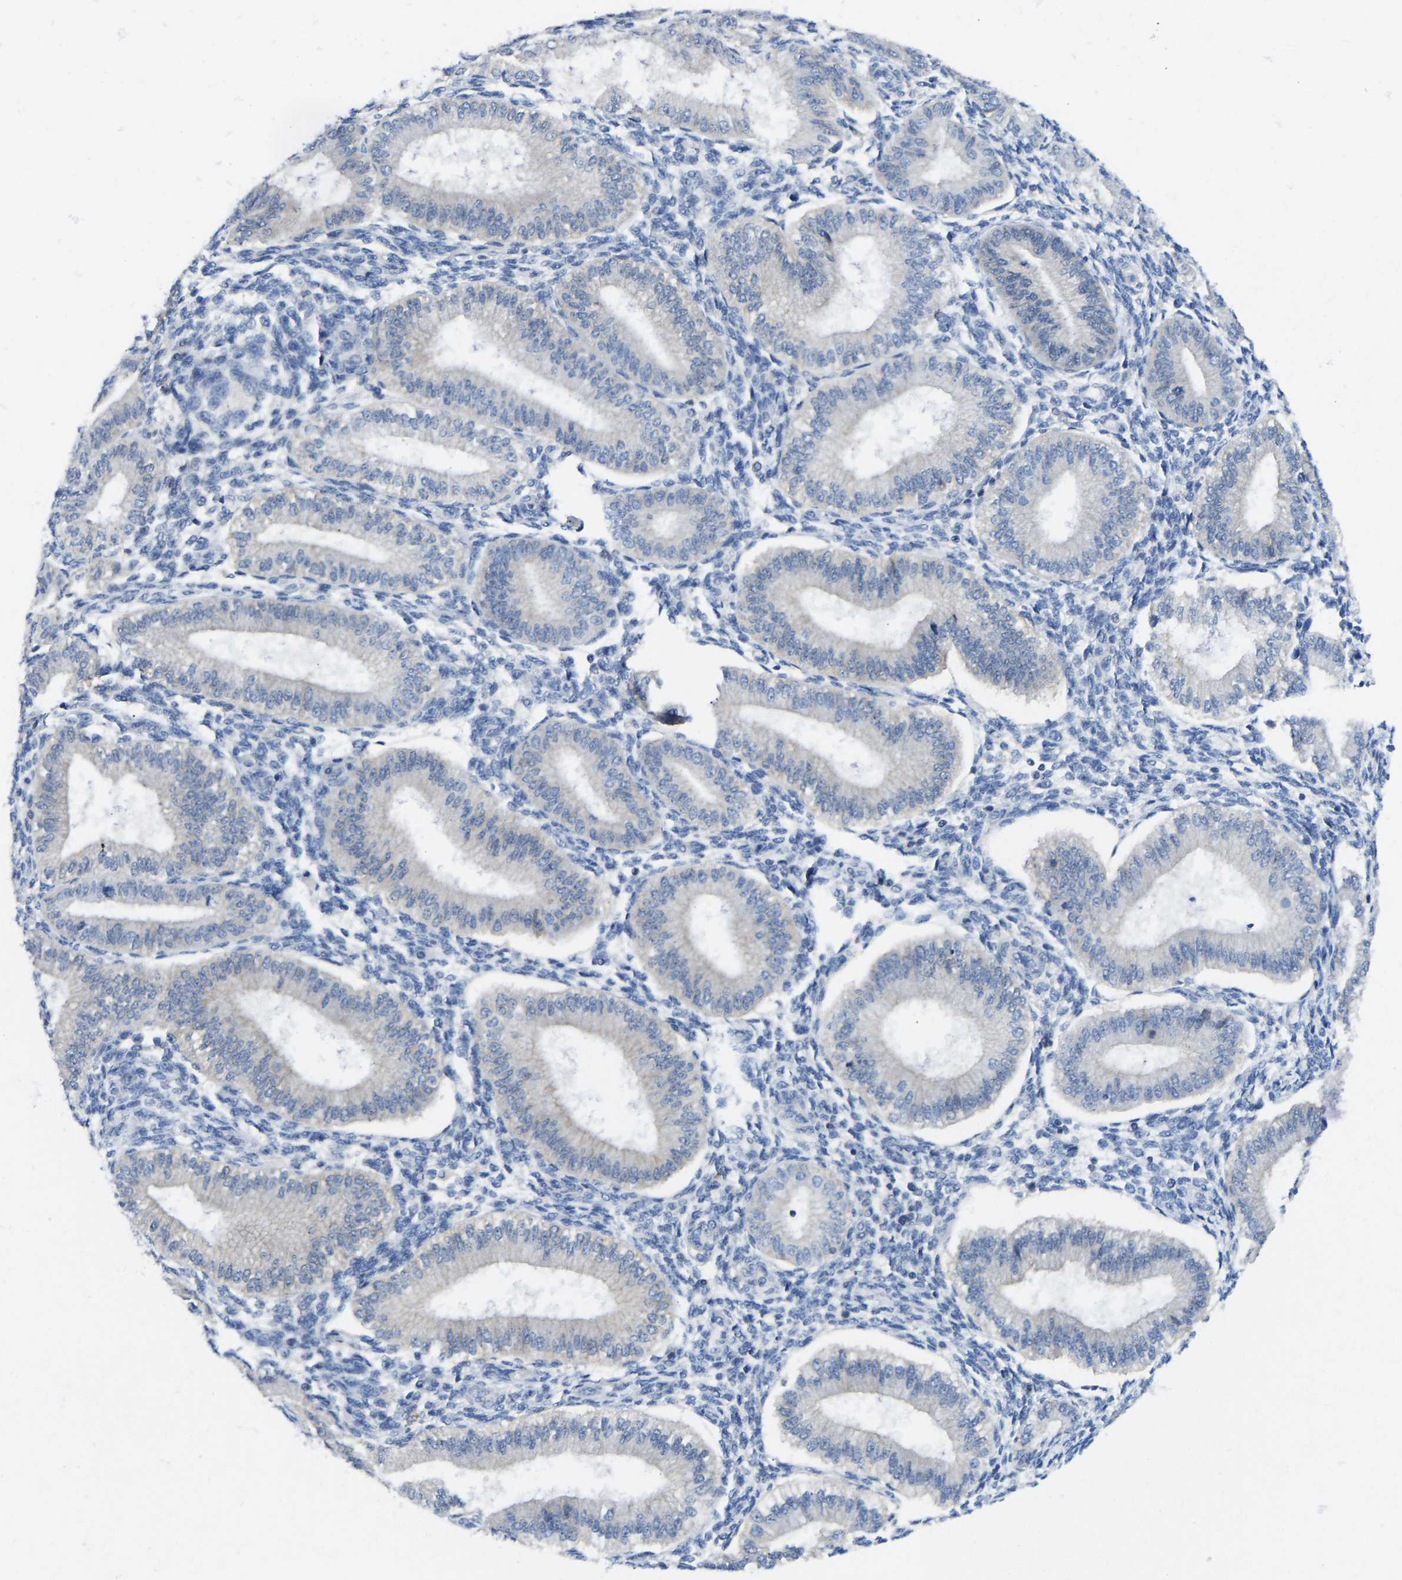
{"staining": {"intensity": "negative", "quantity": "none", "location": "none"}, "tissue": "endometrium", "cell_type": "Cells in endometrial stroma", "image_type": "normal", "snomed": [{"axis": "morphology", "description": "Normal tissue, NOS"}, {"axis": "topography", "description": "Endometrium"}], "caption": "A micrograph of endometrium stained for a protein displays no brown staining in cells in endometrial stroma.", "gene": "NDRG3", "patient": {"sex": "female", "age": 39}}